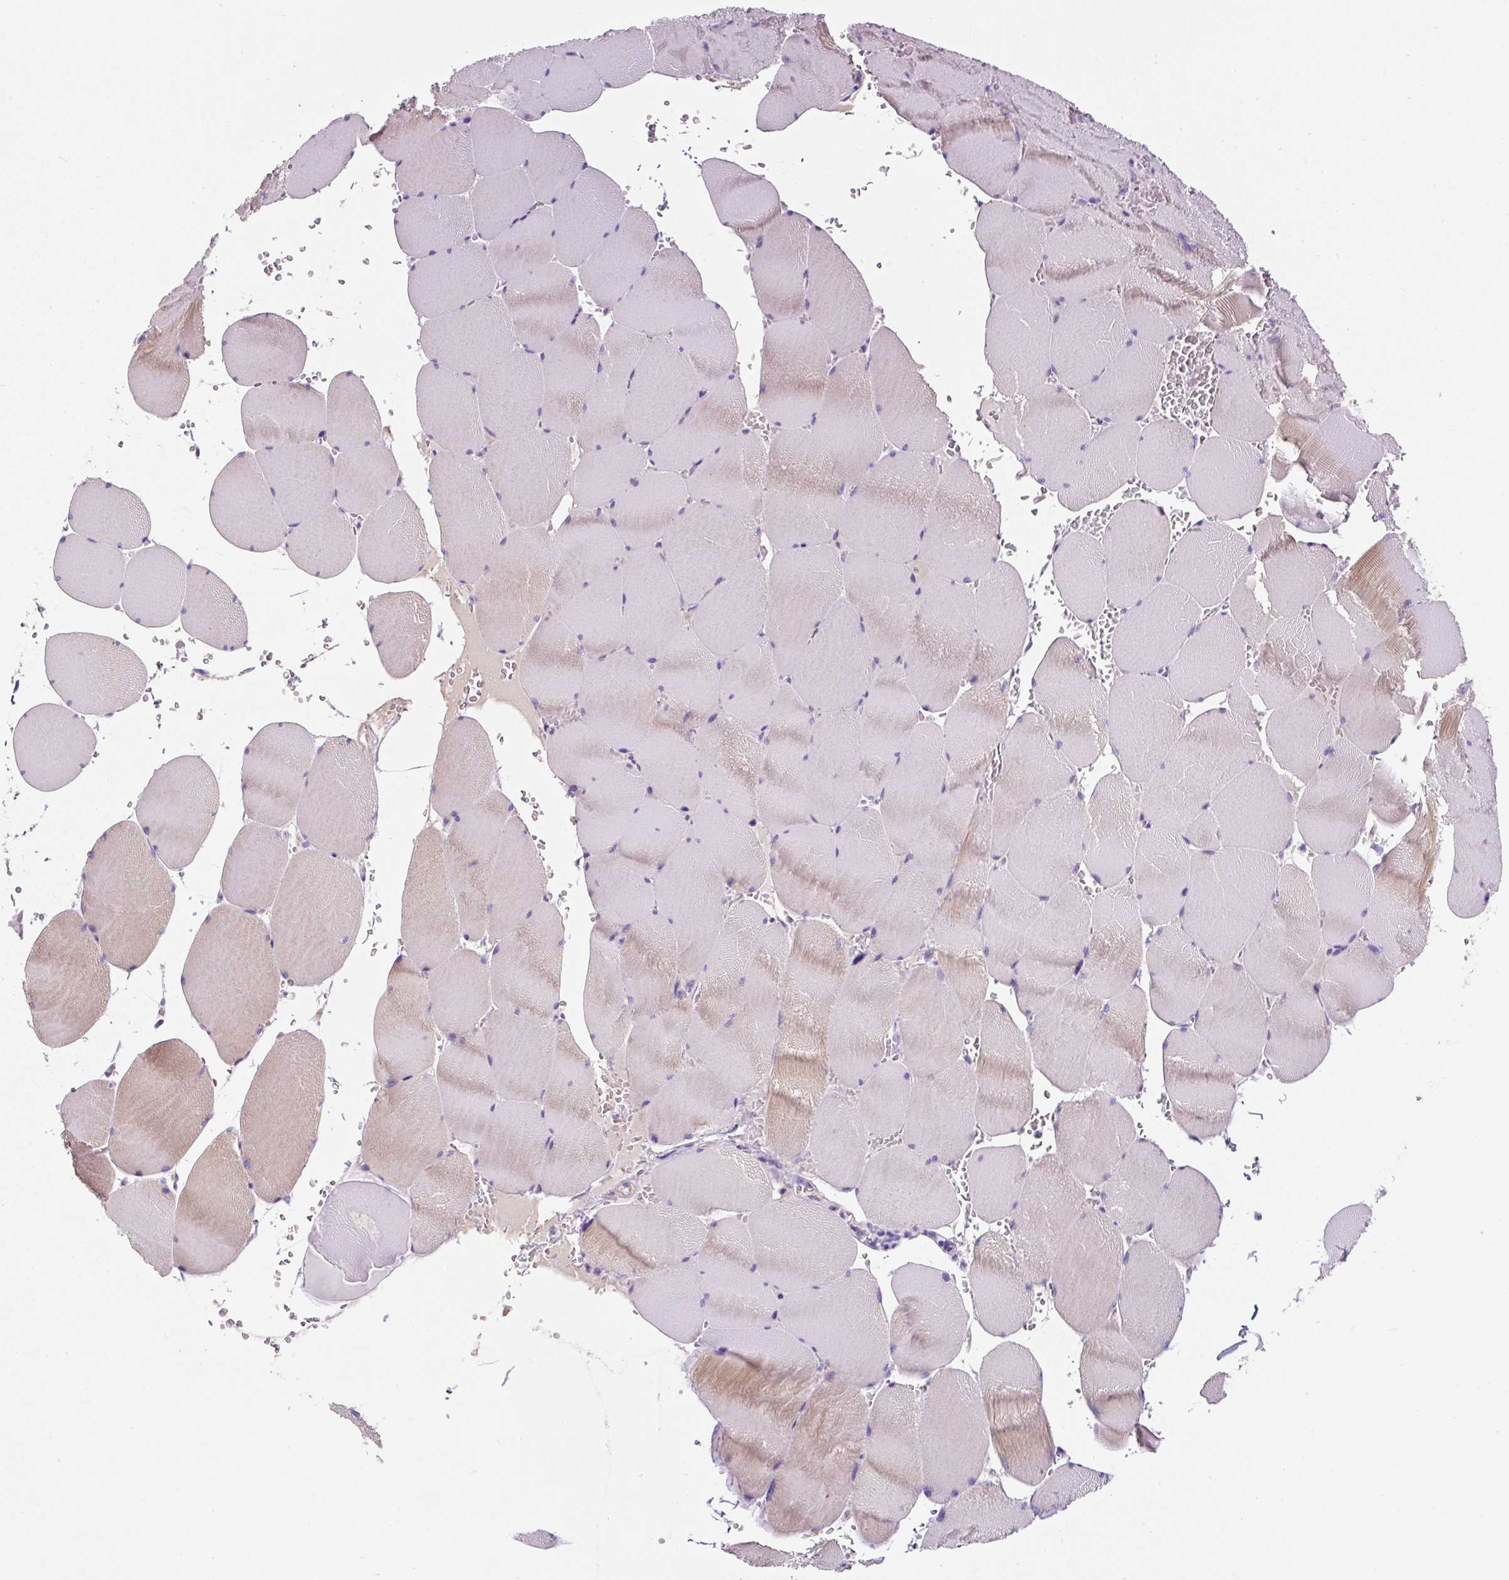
{"staining": {"intensity": "moderate", "quantity": "25%-75%", "location": "cytoplasmic/membranous"}, "tissue": "skeletal muscle", "cell_type": "Myocytes", "image_type": "normal", "snomed": [{"axis": "morphology", "description": "Normal tissue, NOS"}, {"axis": "topography", "description": "Skeletal muscle"}, {"axis": "topography", "description": "Head-Neck"}], "caption": "Immunohistochemical staining of normal human skeletal muscle shows medium levels of moderate cytoplasmic/membranous expression in approximately 25%-75% of myocytes.", "gene": "OR14A2", "patient": {"sex": "male", "age": 66}}